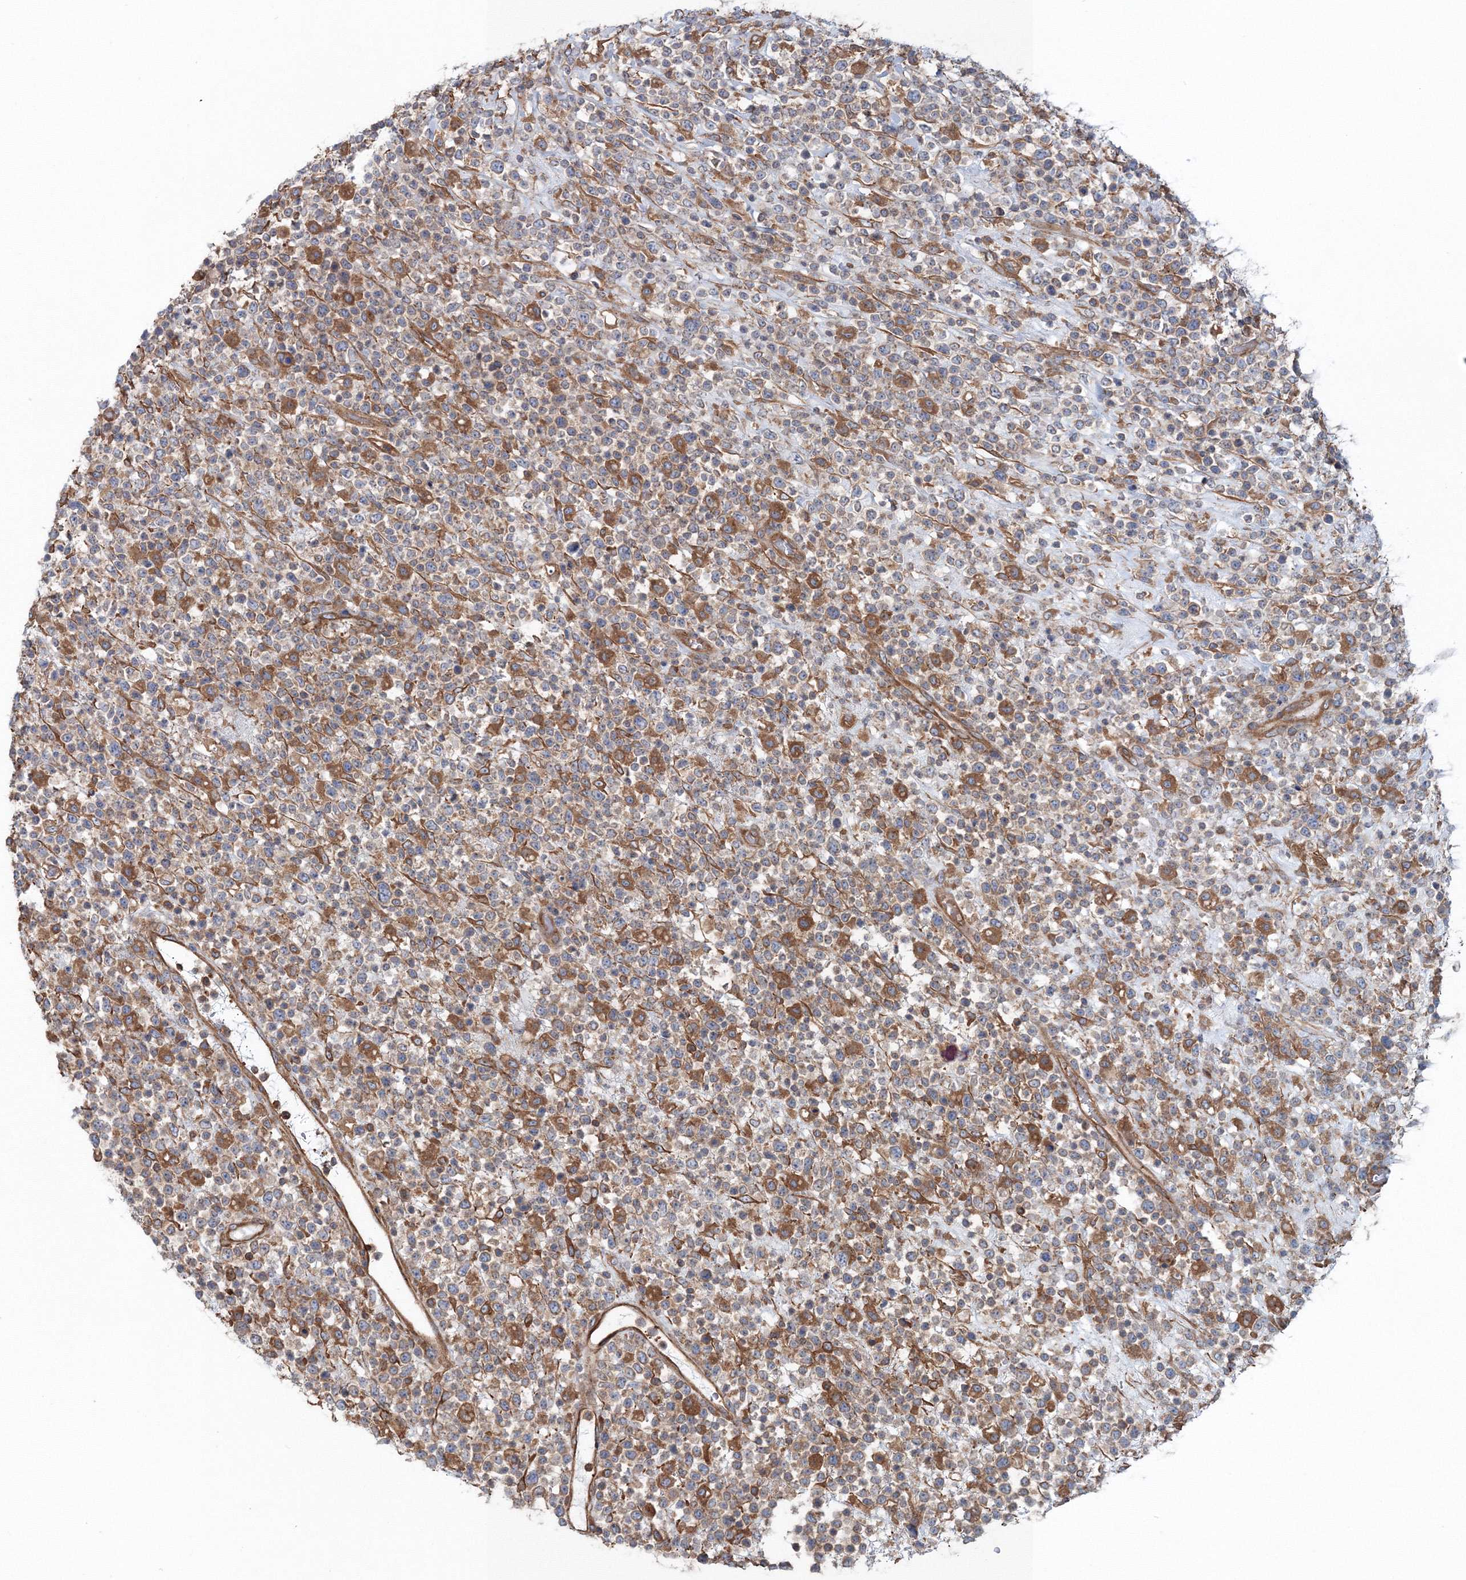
{"staining": {"intensity": "moderate", "quantity": "<25%", "location": "cytoplasmic/membranous"}, "tissue": "lymphoma", "cell_type": "Tumor cells", "image_type": "cancer", "snomed": [{"axis": "morphology", "description": "Malignant lymphoma, non-Hodgkin's type, High grade"}, {"axis": "topography", "description": "Colon"}], "caption": "About <25% of tumor cells in human malignant lymphoma, non-Hodgkin's type (high-grade) exhibit moderate cytoplasmic/membranous protein staining as visualized by brown immunohistochemical staining.", "gene": "EXOC1", "patient": {"sex": "female", "age": 53}}